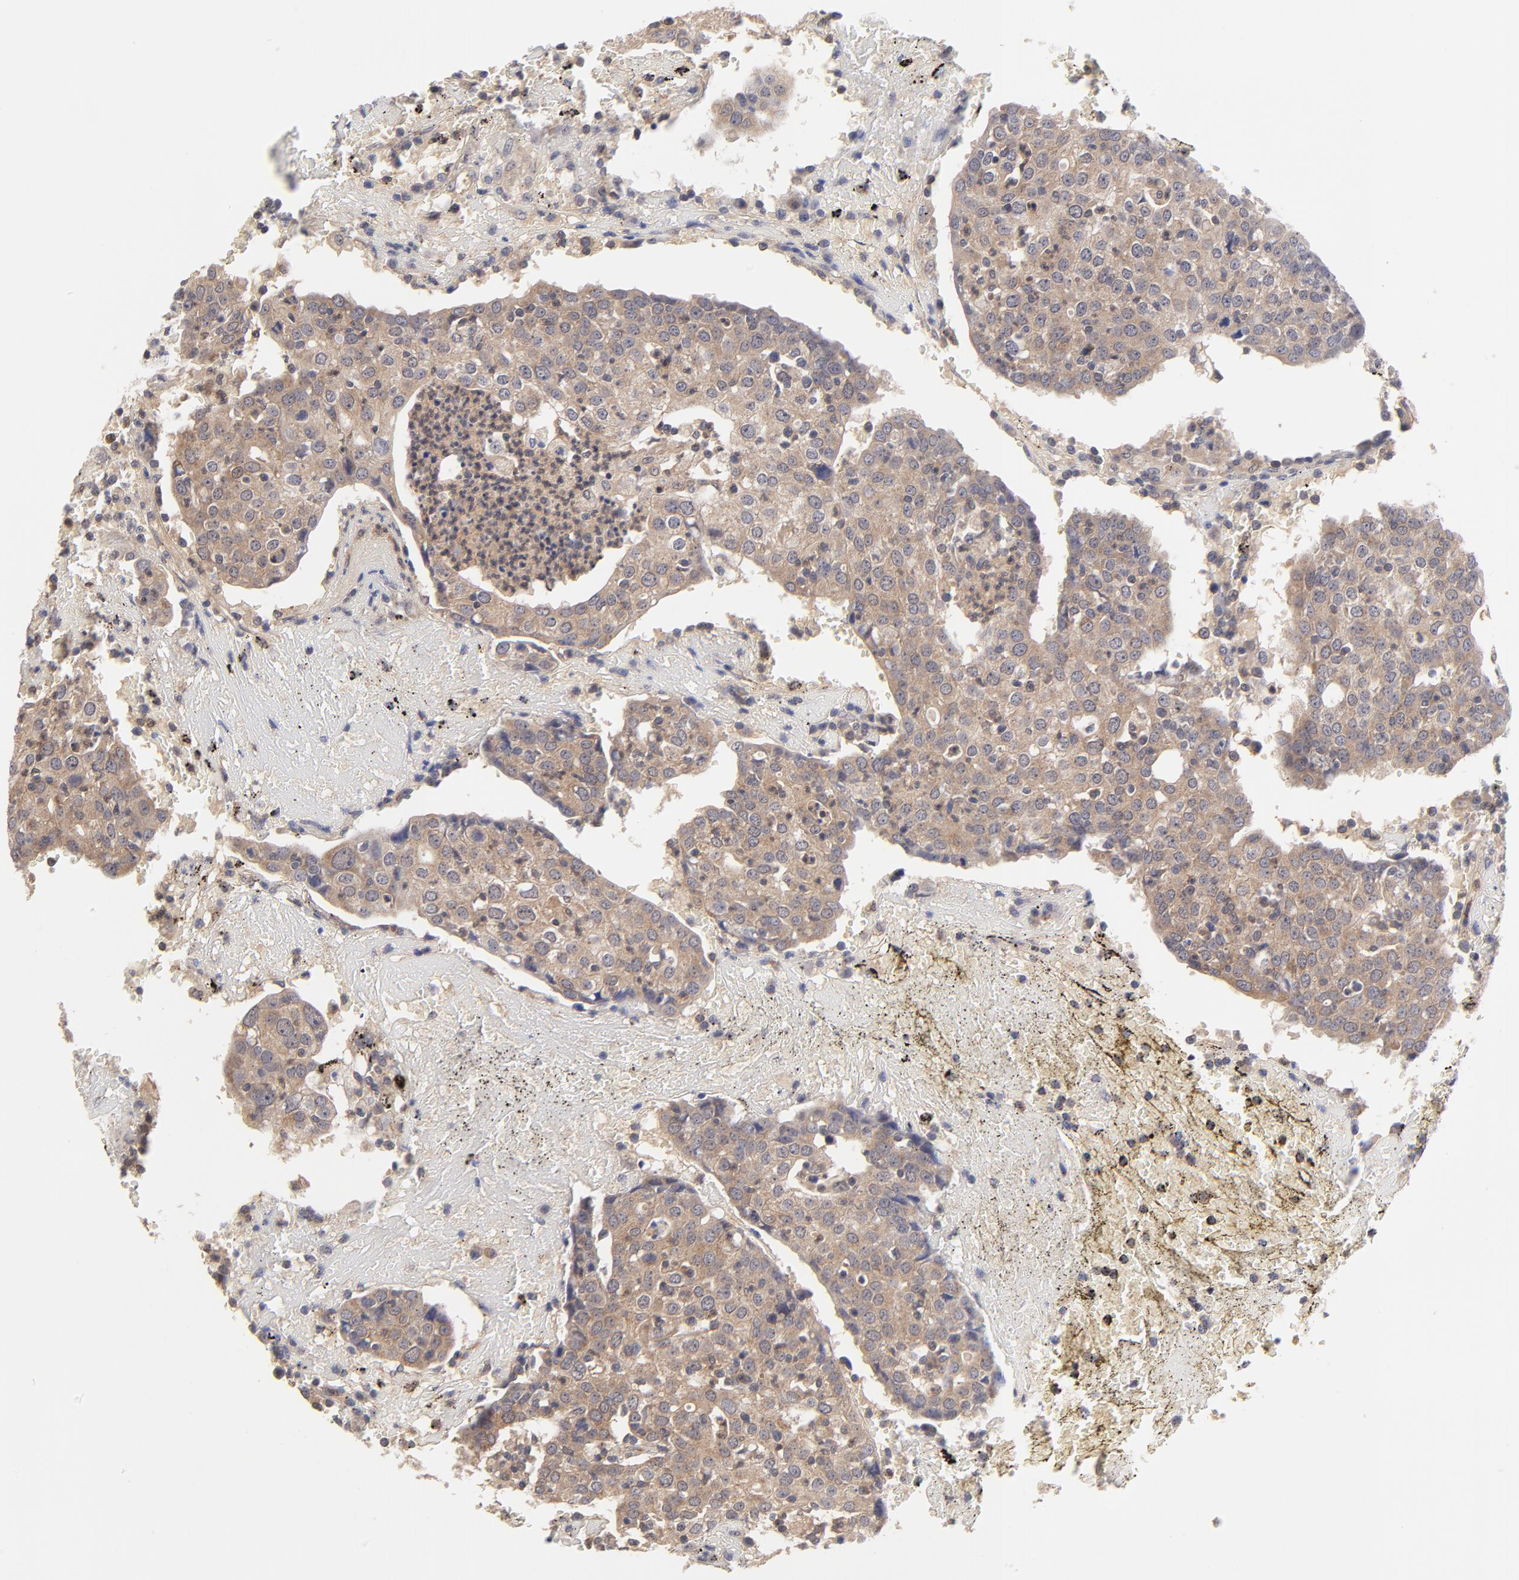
{"staining": {"intensity": "moderate", "quantity": ">75%", "location": "cytoplasmic/membranous"}, "tissue": "head and neck cancer", "cell_type": "Tumor cells", "image_type": "cancer", "snomed": [{"axis": "morphology", "description": "Adenocarcinoma, NOS"}, {"axis": "topography", "description": "Salivary gland"}, {"axis": "topography", "description": "Head-Neck"}], "caption": "IHC micrograph of neoplastic tissue: human head and neck cancer stained using IHC reveals medium levels of moderate protein expression localized specifically in the cytoplasmic/membranous of tumor cells, appearing as a cytoplasmic/membranous brown color.", "gene": "PCMT1", "patient": {"sex": "female", "age": 65}}